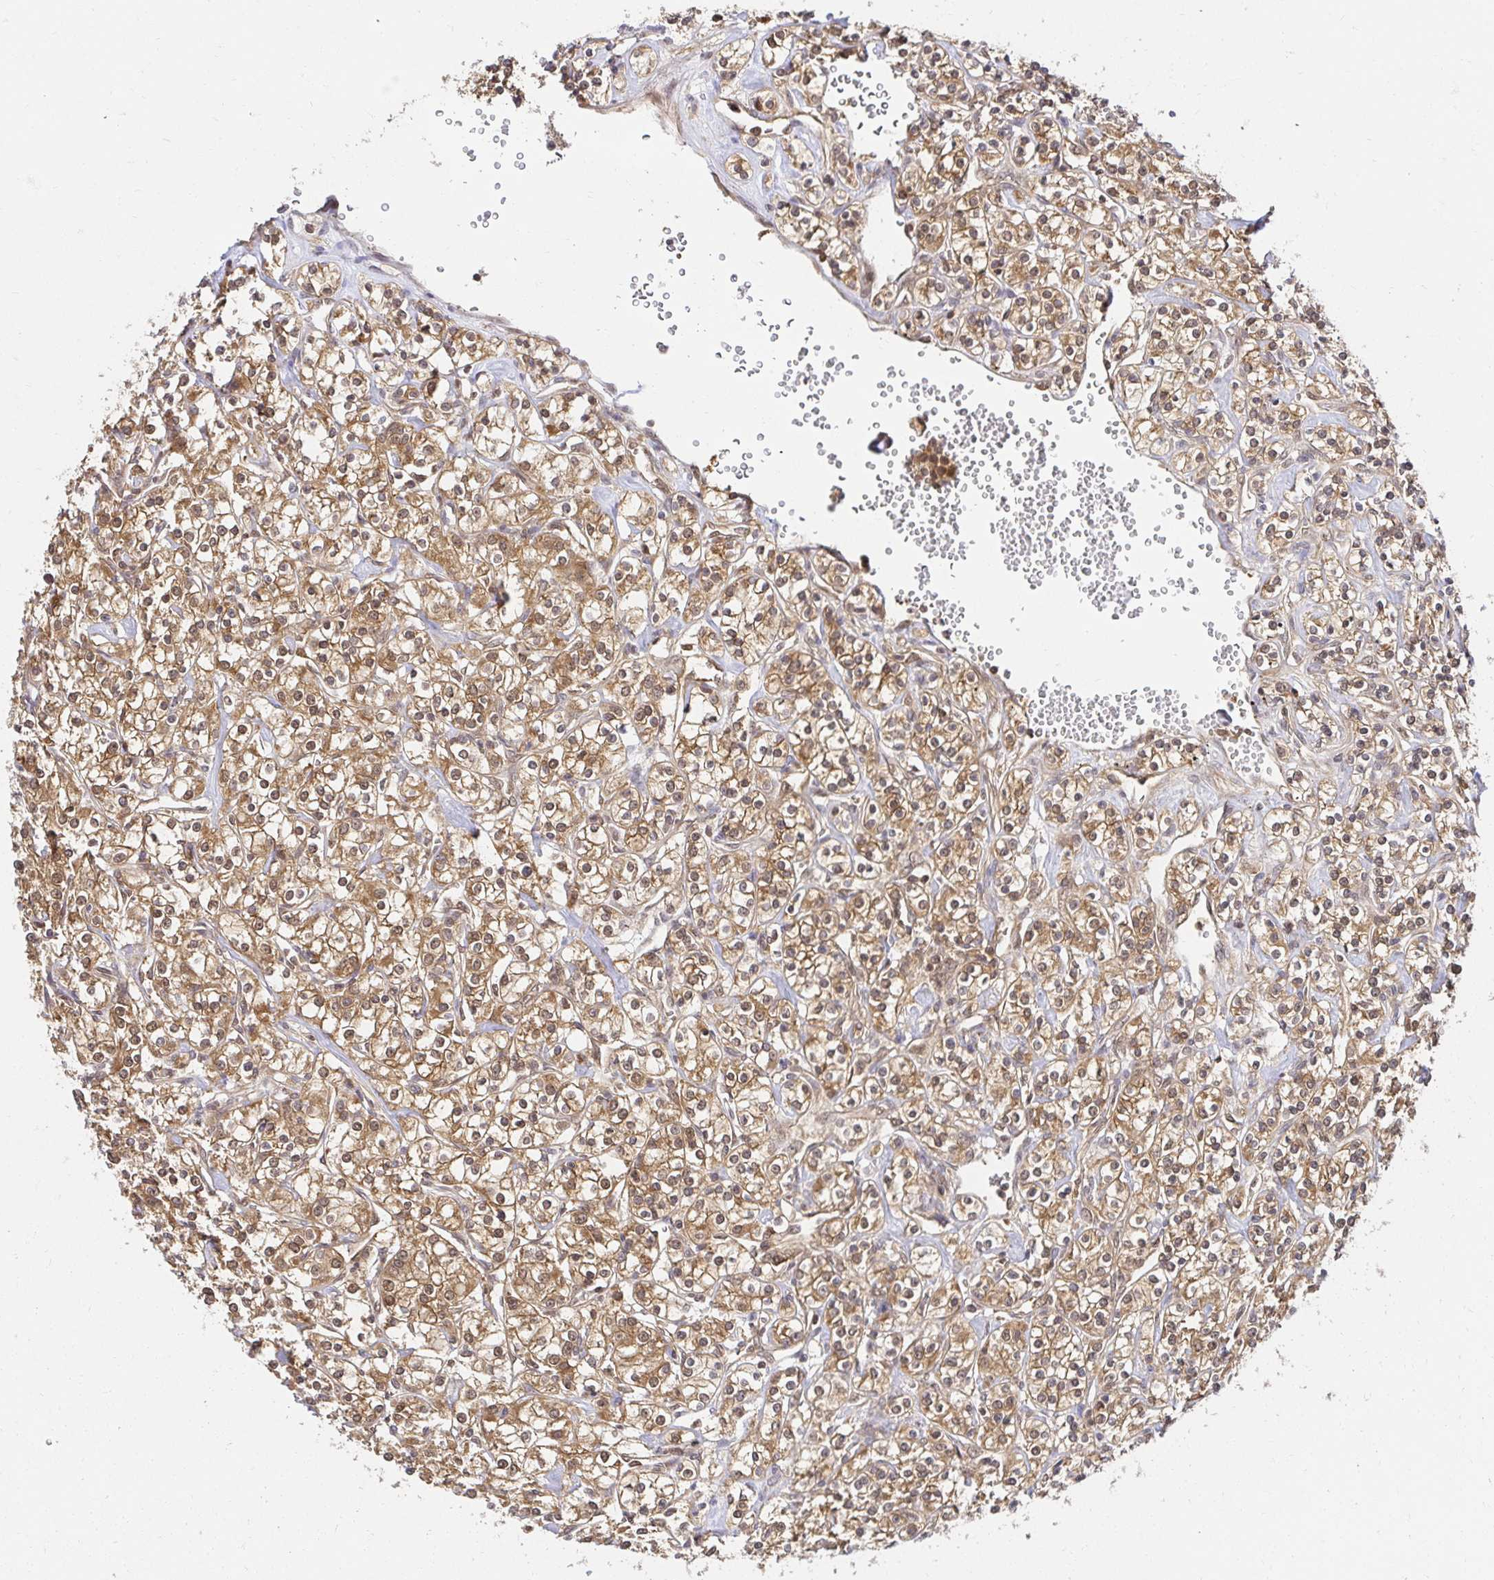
{"staining": {"intensity": "moderate", "quantity": ">75%", "location": "cytoplasmic/membranous,nuclear"}, "tissue": "renal cancer", "cell_type": "Tumor cells", "image_type": "cancer", "snomed": [{"axis": "morphology", "description": "Adenocarcinoma, NOS"}, {"axis": "topography", "description": "Kidney"}], "caption": "There is medium levels of moderate cytoplasmic/membranous and nuclear expression in tumor cells of adenocarcinoma (renal), as demonstrated by immunohistochemical staining (brown color).", "gene": "PSMA4", "patient": {"sex": "male", "age": 77}}